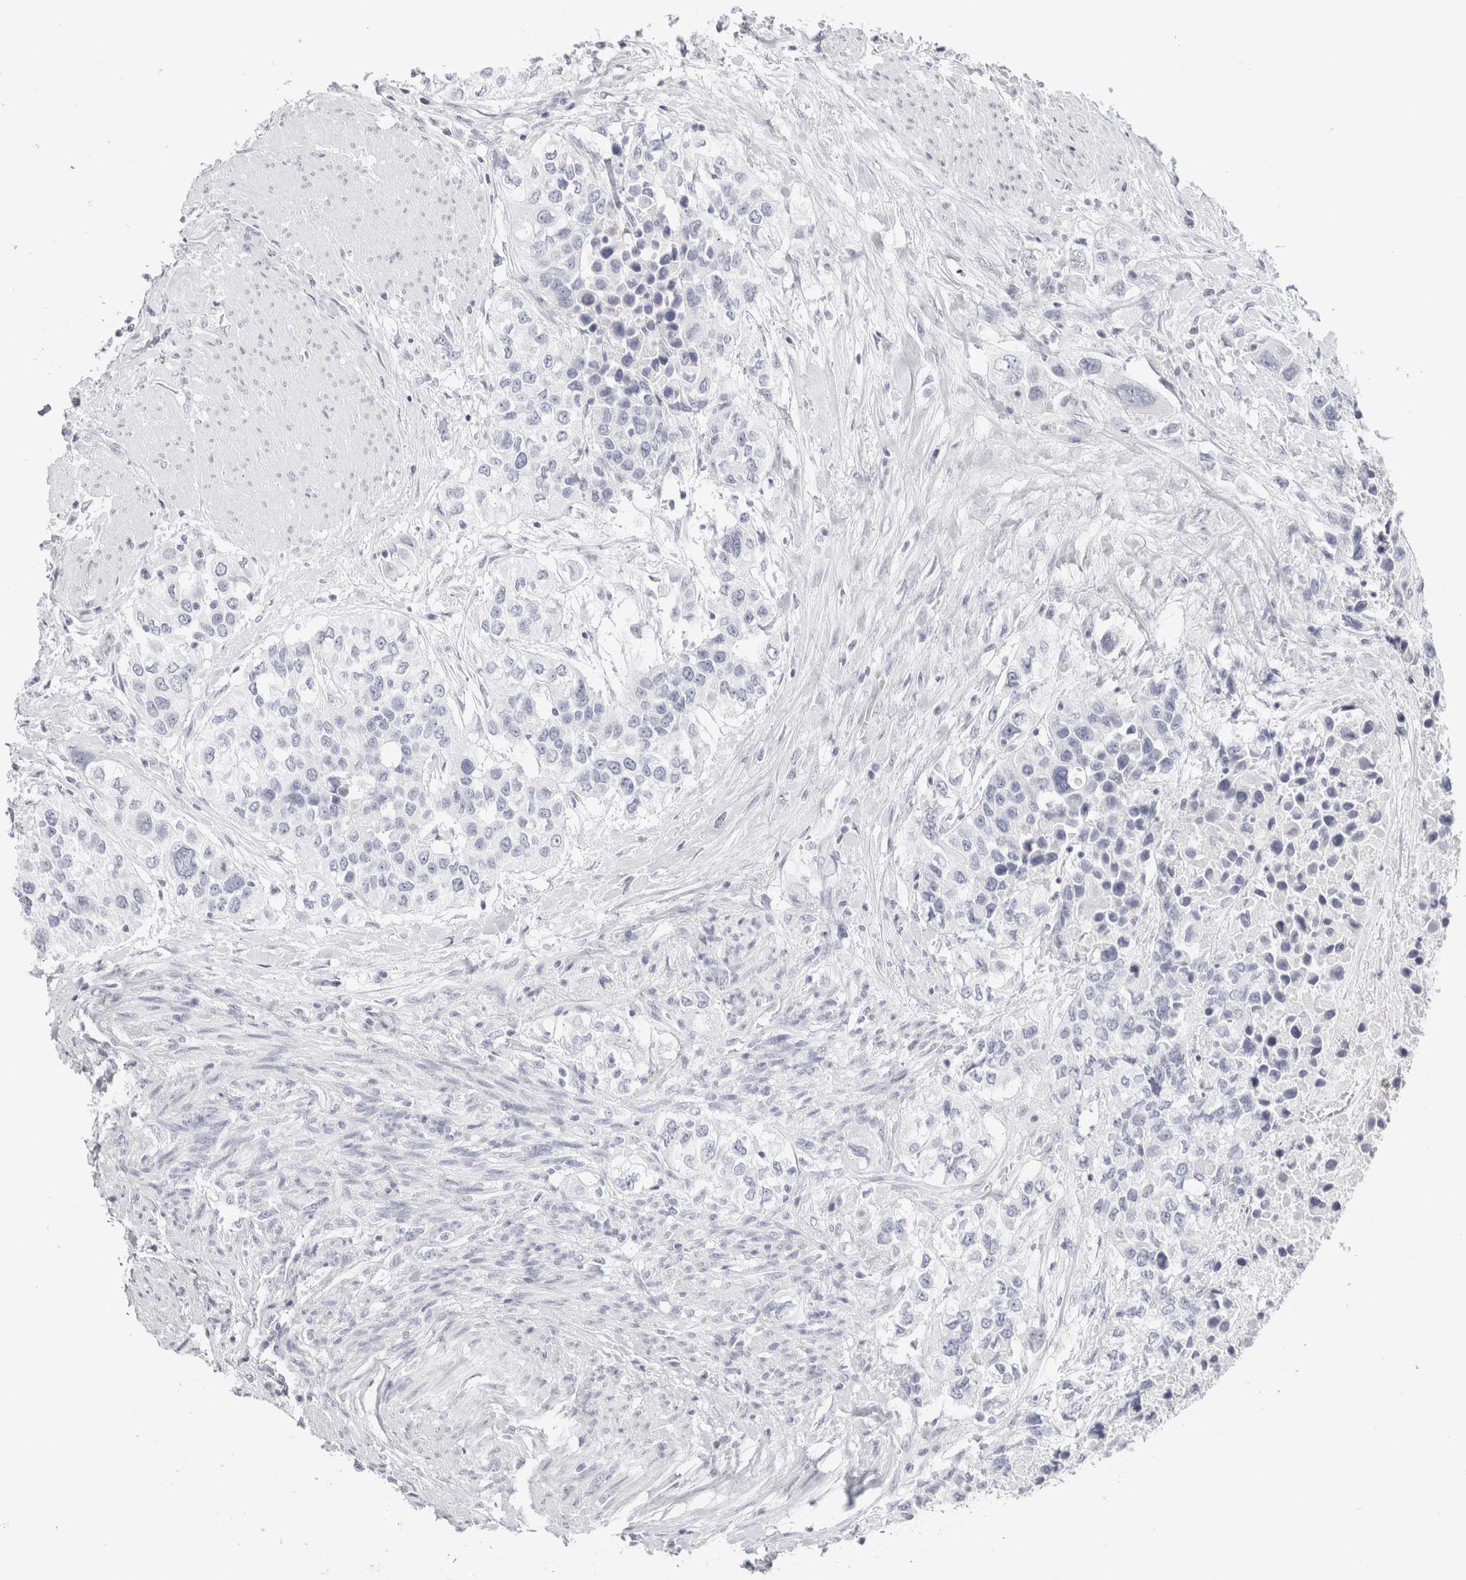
{"staining": {"intensity": "negative", "quantity": "none", "location": "none"}, "tissue": "urothelial cancer", "cell_type": "Tumor cells", "image_type": "cancer", "snomed": [{"axis": "morphology", "description": "Urothelial carcinoma, High grade"}, {"axis": "topography", "description": "Urinary bladder"}], "caption": "Image shows no protein positivity in tumor cells of urothelial cancer tissue. The staining was performed using DAB to visualize the protein expression in brown, while the nuclei were stained in blue with hematoxylin (Magnification: 20x).", "gene": "GARIN1A", "patient": {"sex": "female", "age": 80}}